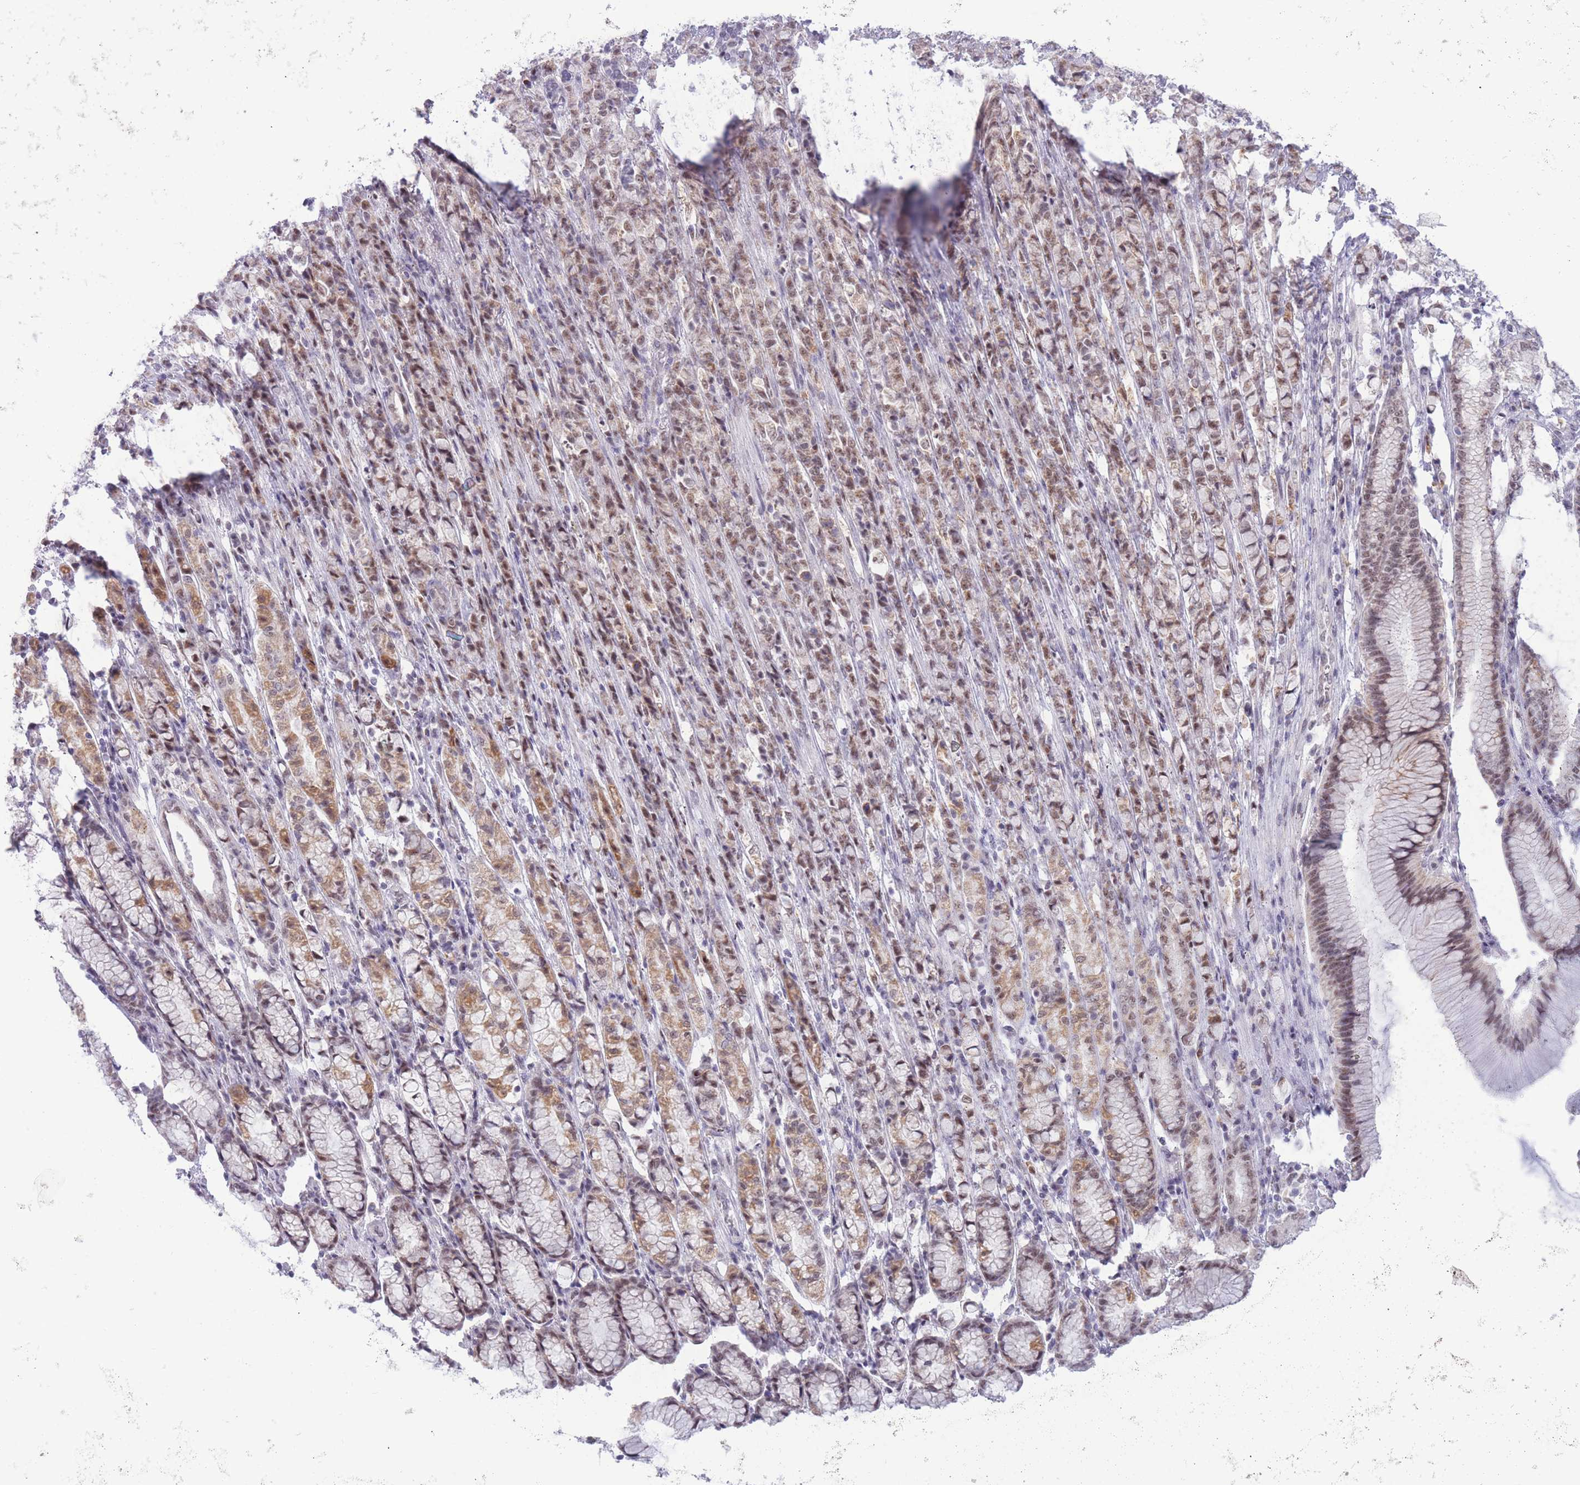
{"staining": {"intensity": "moderate", "quantity": ">75%", "location": "nuclear"}, "tissue": "stomach cancer", "cell_type": "Tumor cells", "image_type": "cancer", "snomed": [{"axis": "morphology", "description": "Adenocarcinoma, NOS"}, {"axis": "topography", "description": "Stomach"}], "caption": "About >75% of tumor cells in human stomach adenocarcinoma demonstrate moderate nuclear protein expression as visualized by brown immunohistochemical staining.", "gene": "CYP2B6", "patient": {"sex": "female", "age": 79}}